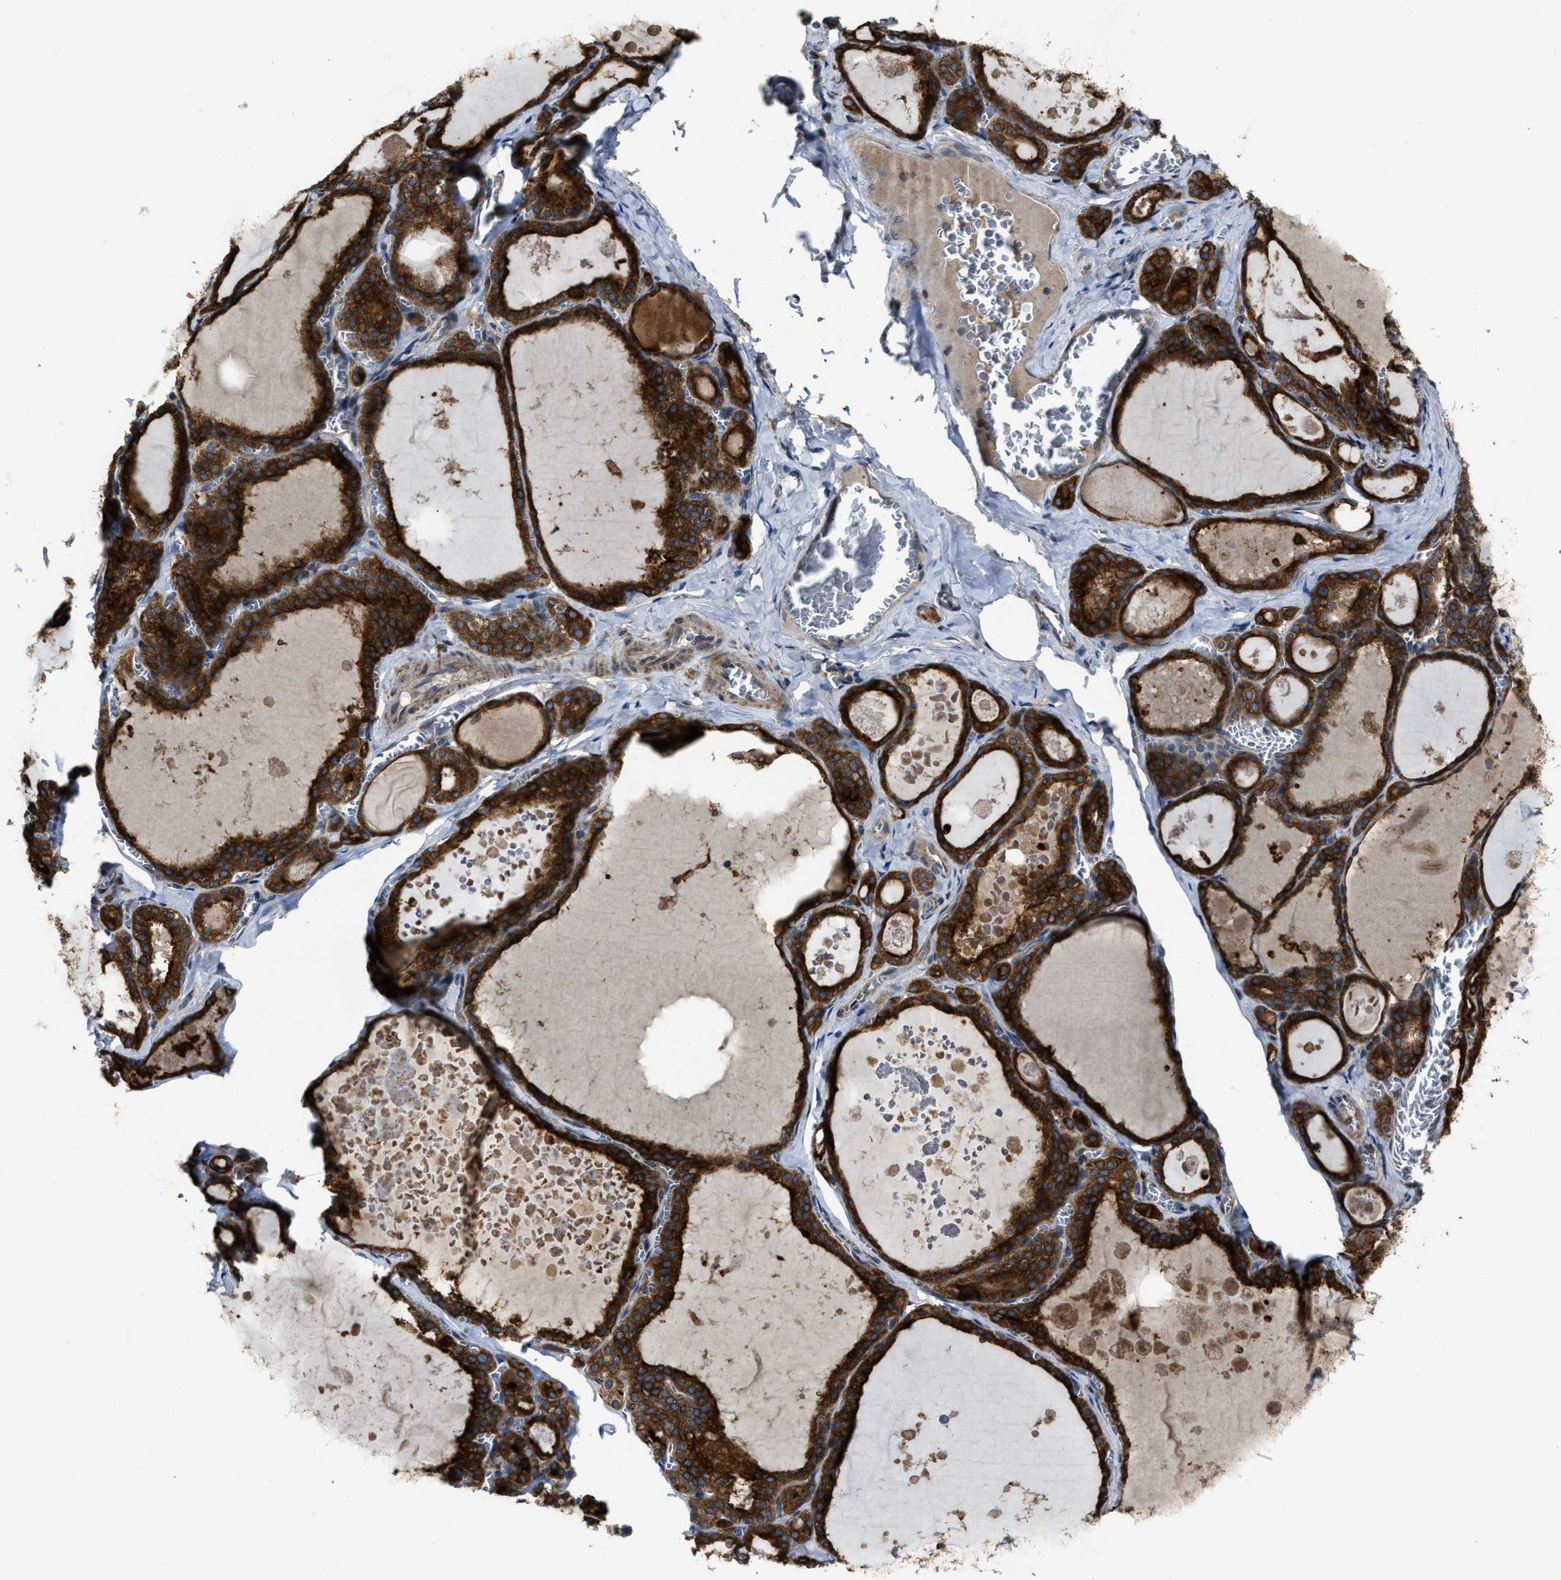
{"staining": {"intensity": "strong", "quantity": ">75%", "location": "cytoplasmic/membranous"}, "tissue": "thyroid gland", "cell_type": "Glandular cells", "image_type": "normal", "snomed": [{"axis": "morphology", "description": "Normal tissue, NOS"}, {"axis": "topography", "description": "Thyroid gland"}], "caption": "An IHC photomicrograph of normal tissue is shown. Protein staining in brown labels strong cytoplasmic/membranous positivity in thyroid gland within glandular cells.", "gene": "PASK", "patient": {"sex": "male", "age": 56}}